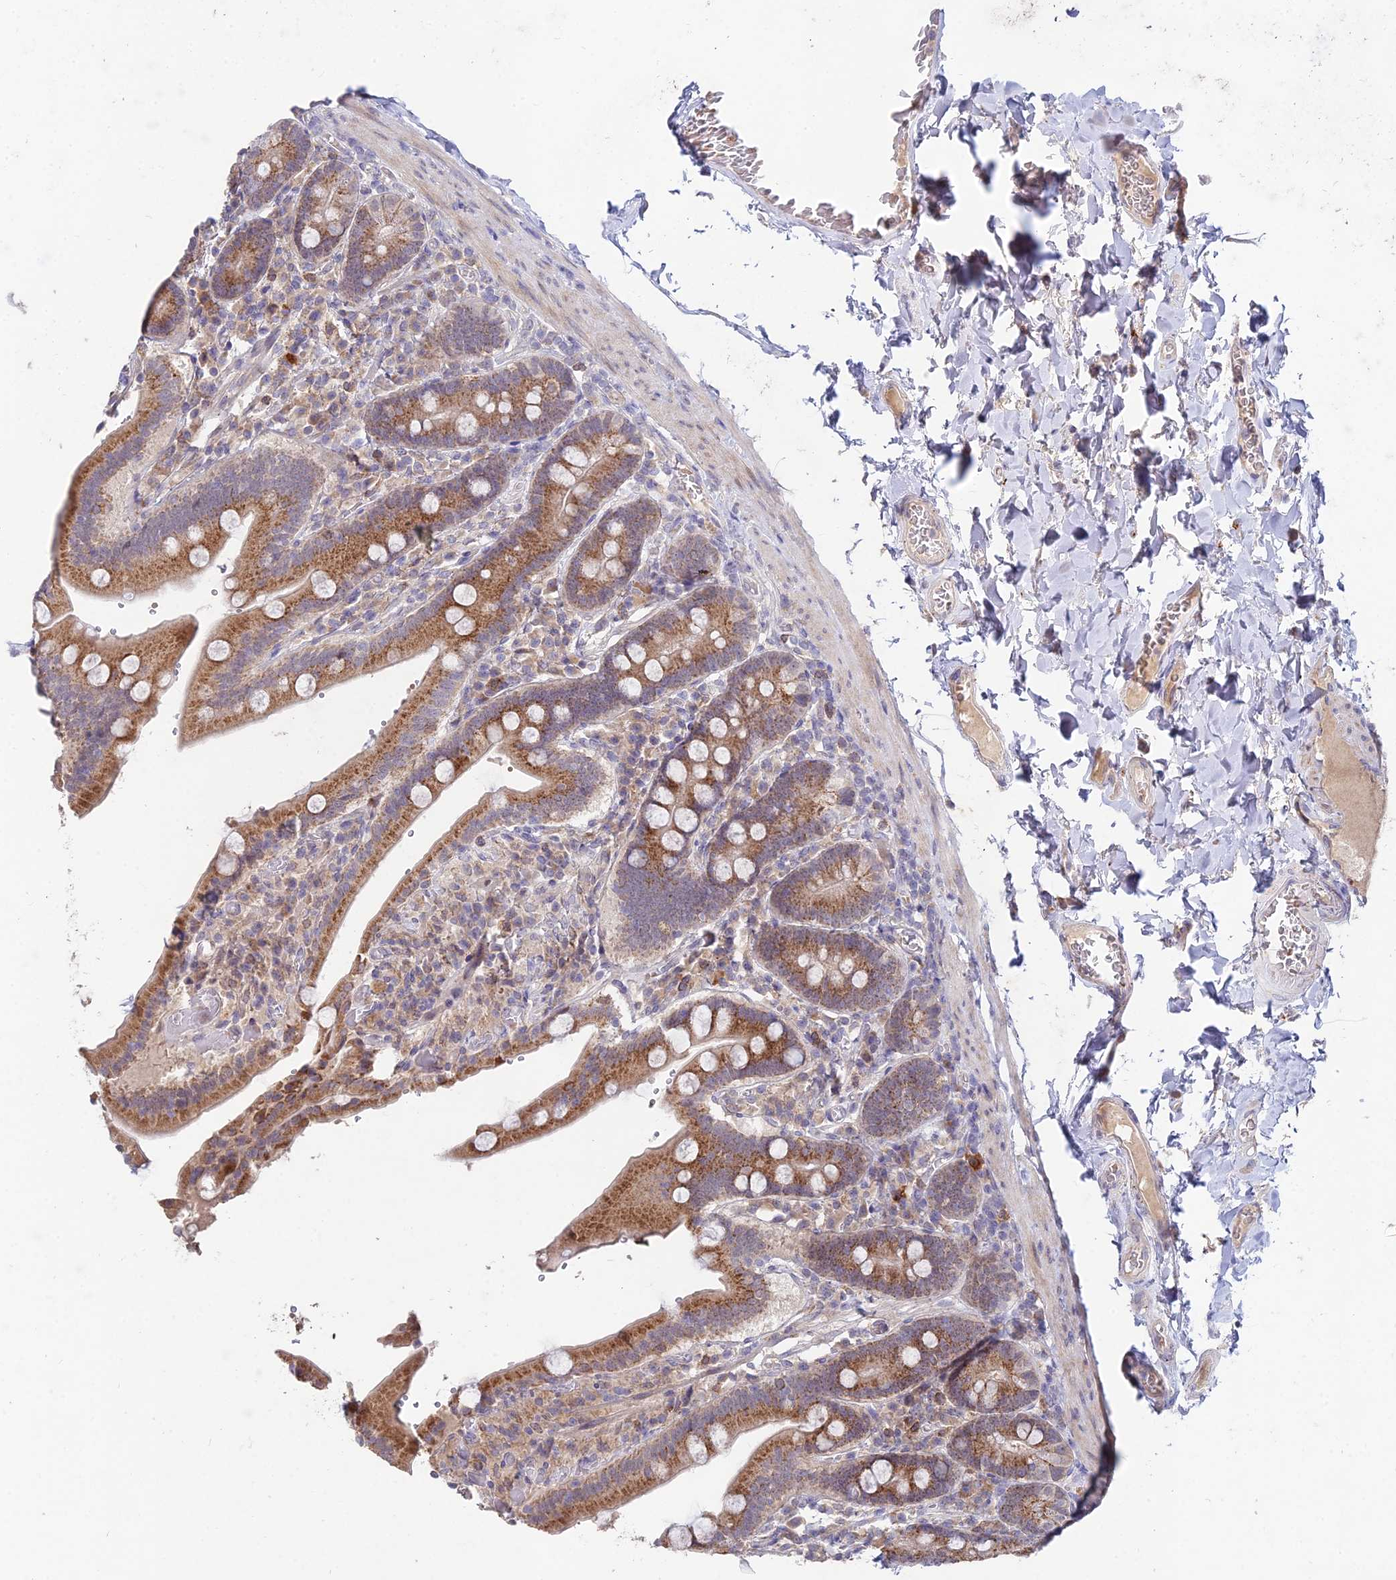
{"staining": {"intensity": "moderate", "quantity": ">75%", "location": "cytoplasmic/membranous"}, "tissue": "duodenum", "cell_type": "Glandular cells", "image_type": "normal", "snomed": [{"axis": "morphology", "description": "Normal tissue, NOS"}, {"axis": "topography", "description": "Duodenum"}], "caption": "This micrograph reveals benign duodenum stained with immunohistochemistry (IHC) to label a protein in brown. The cytoplasmic/membranous of glandular cells show moderate positivity for the protein. Nuclei are counter-stained blue.", "gene": "WDR43", "patient": {"sex": "female", "age": 62}}